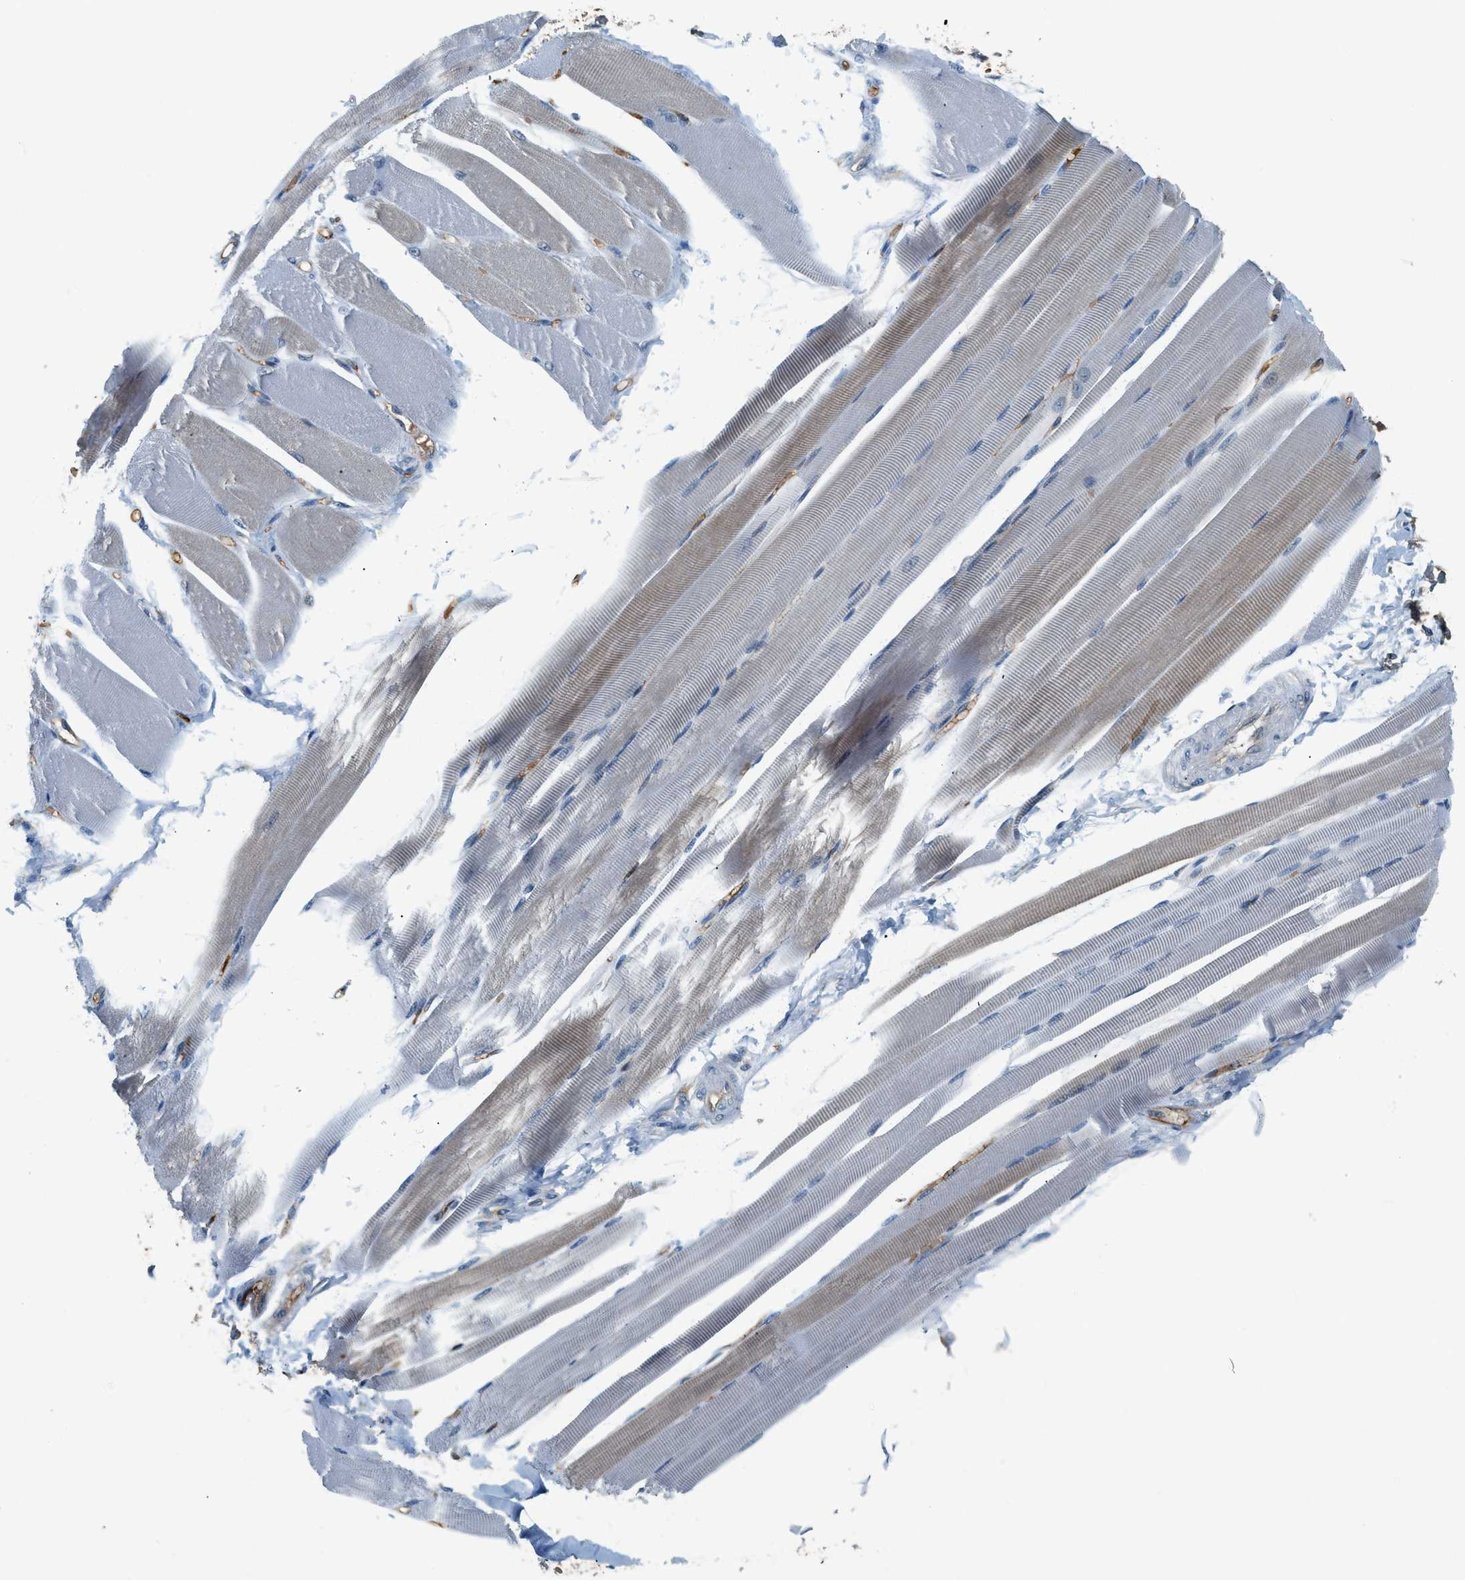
{"staining": {"intensity": "weak", "quantity": "<25%", "location": "cytoplasmic/membranous"}, "tissue": "skeletal muscle", "cell_type": "Myocytes", "image_type": "normal", "snomed": [{"axis": "morphology", "description": "Normal tissue, NOS"}, {"axis": "topography", "description": "Skeletal muscle"}, {"axis": "topography", "description": "Peripheral nerve tissue"}], "caption": "This histopathology image is of benign skeletal muscle stained with immunohistochemistry to label a protein in brown with the nuclei are counter-stained blue. There is no staining in myocytes.", "gene": "CYTH2", "patient": {"sex": "female", "age": 84}}